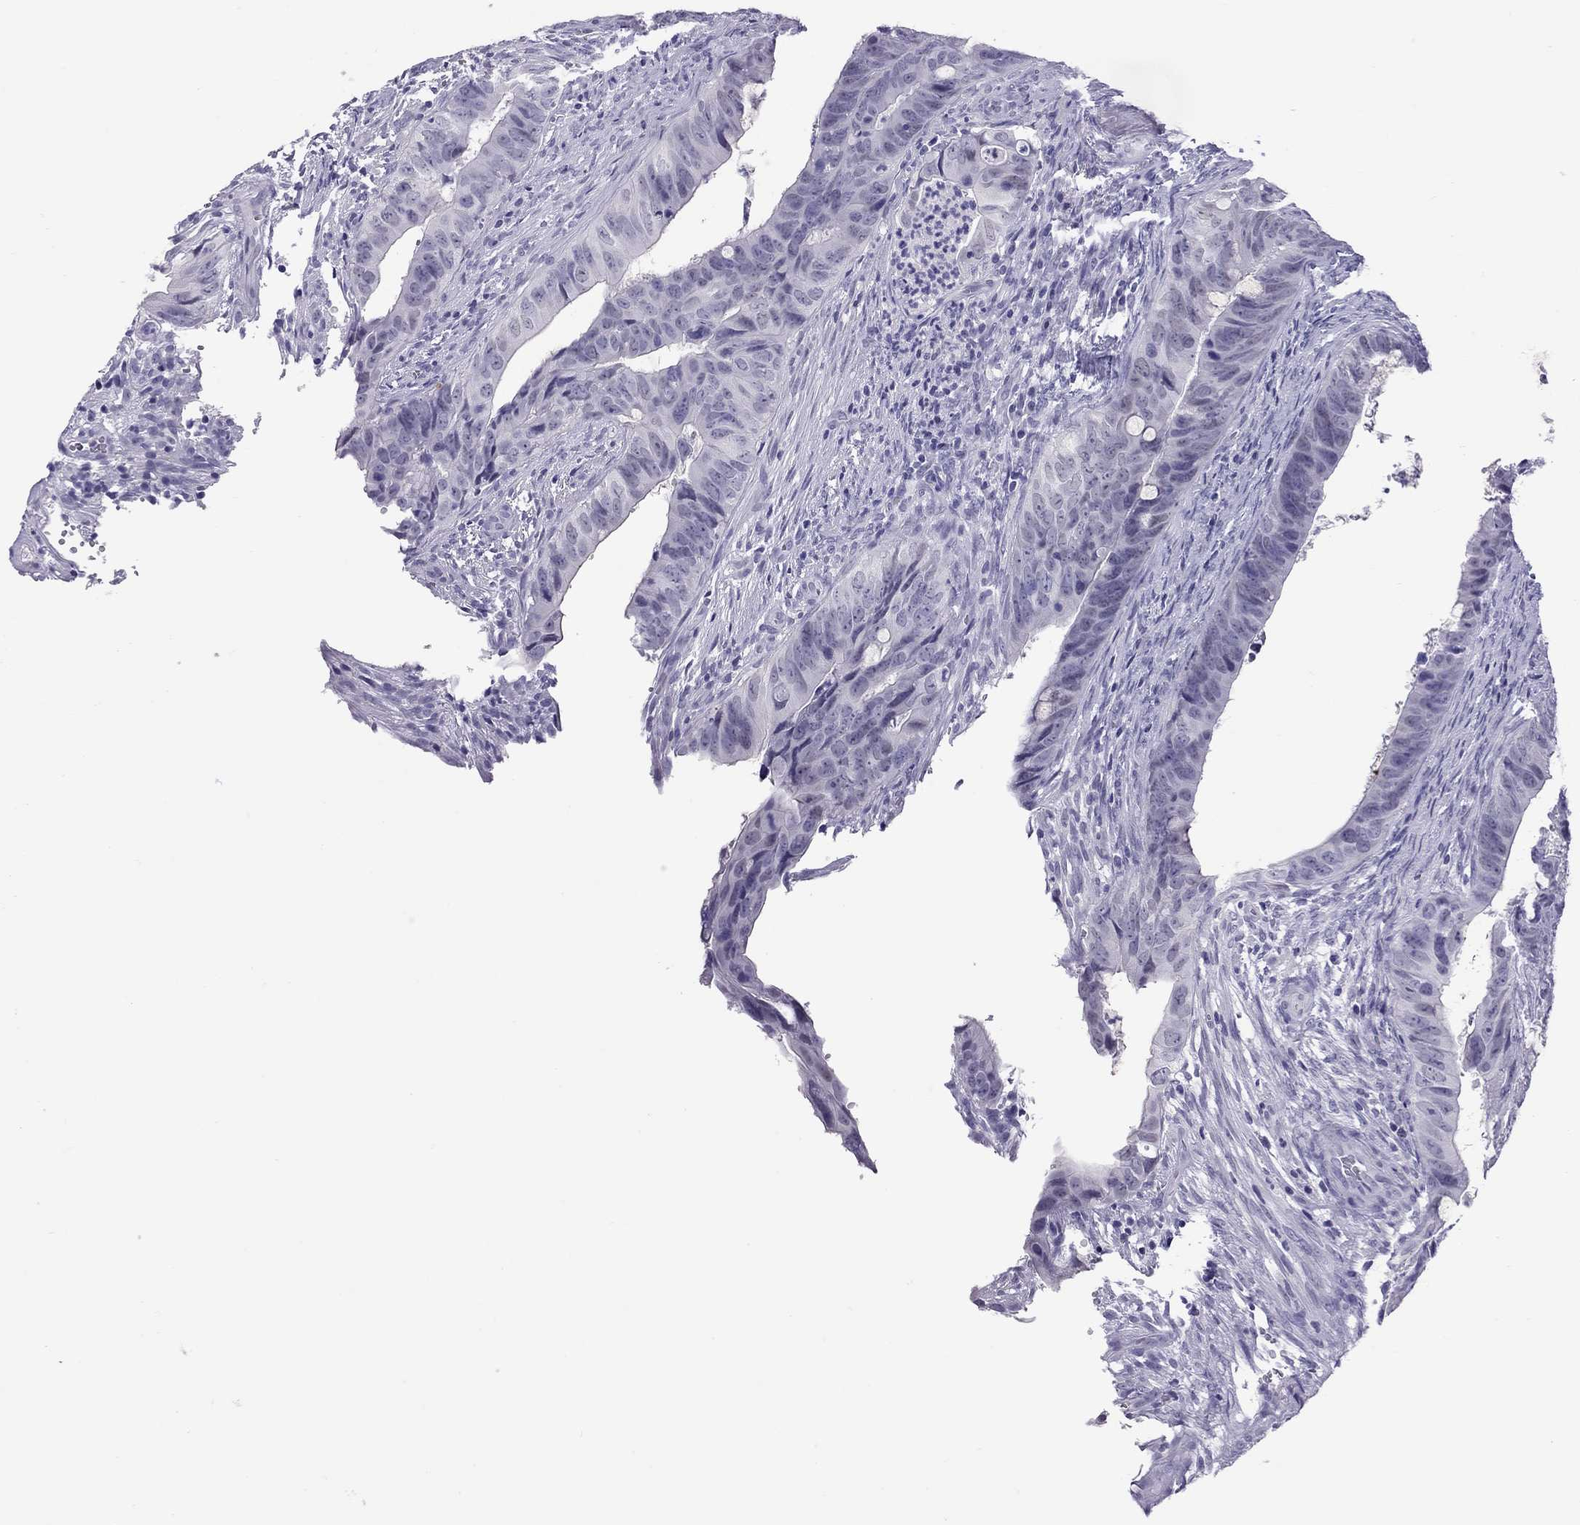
{"staining": {"intensity": "negative", "quantity": "none", "location": "none"}, "tissue": "colorectal cancer", "cell_type": "Tumor cells", "image_type": "cancer", "snomed": [{"axis": "morphology", "description": "Adenocarcinoma, NOS"}, {"axis": "topography", "description": "Colon"}], "caption": "Colorectal cancer was stained to show a protein in brown. There is no significant expression in tumor cells.", "gene": "CHRNB3", "patient": {"sex": "female", "age": 82}}